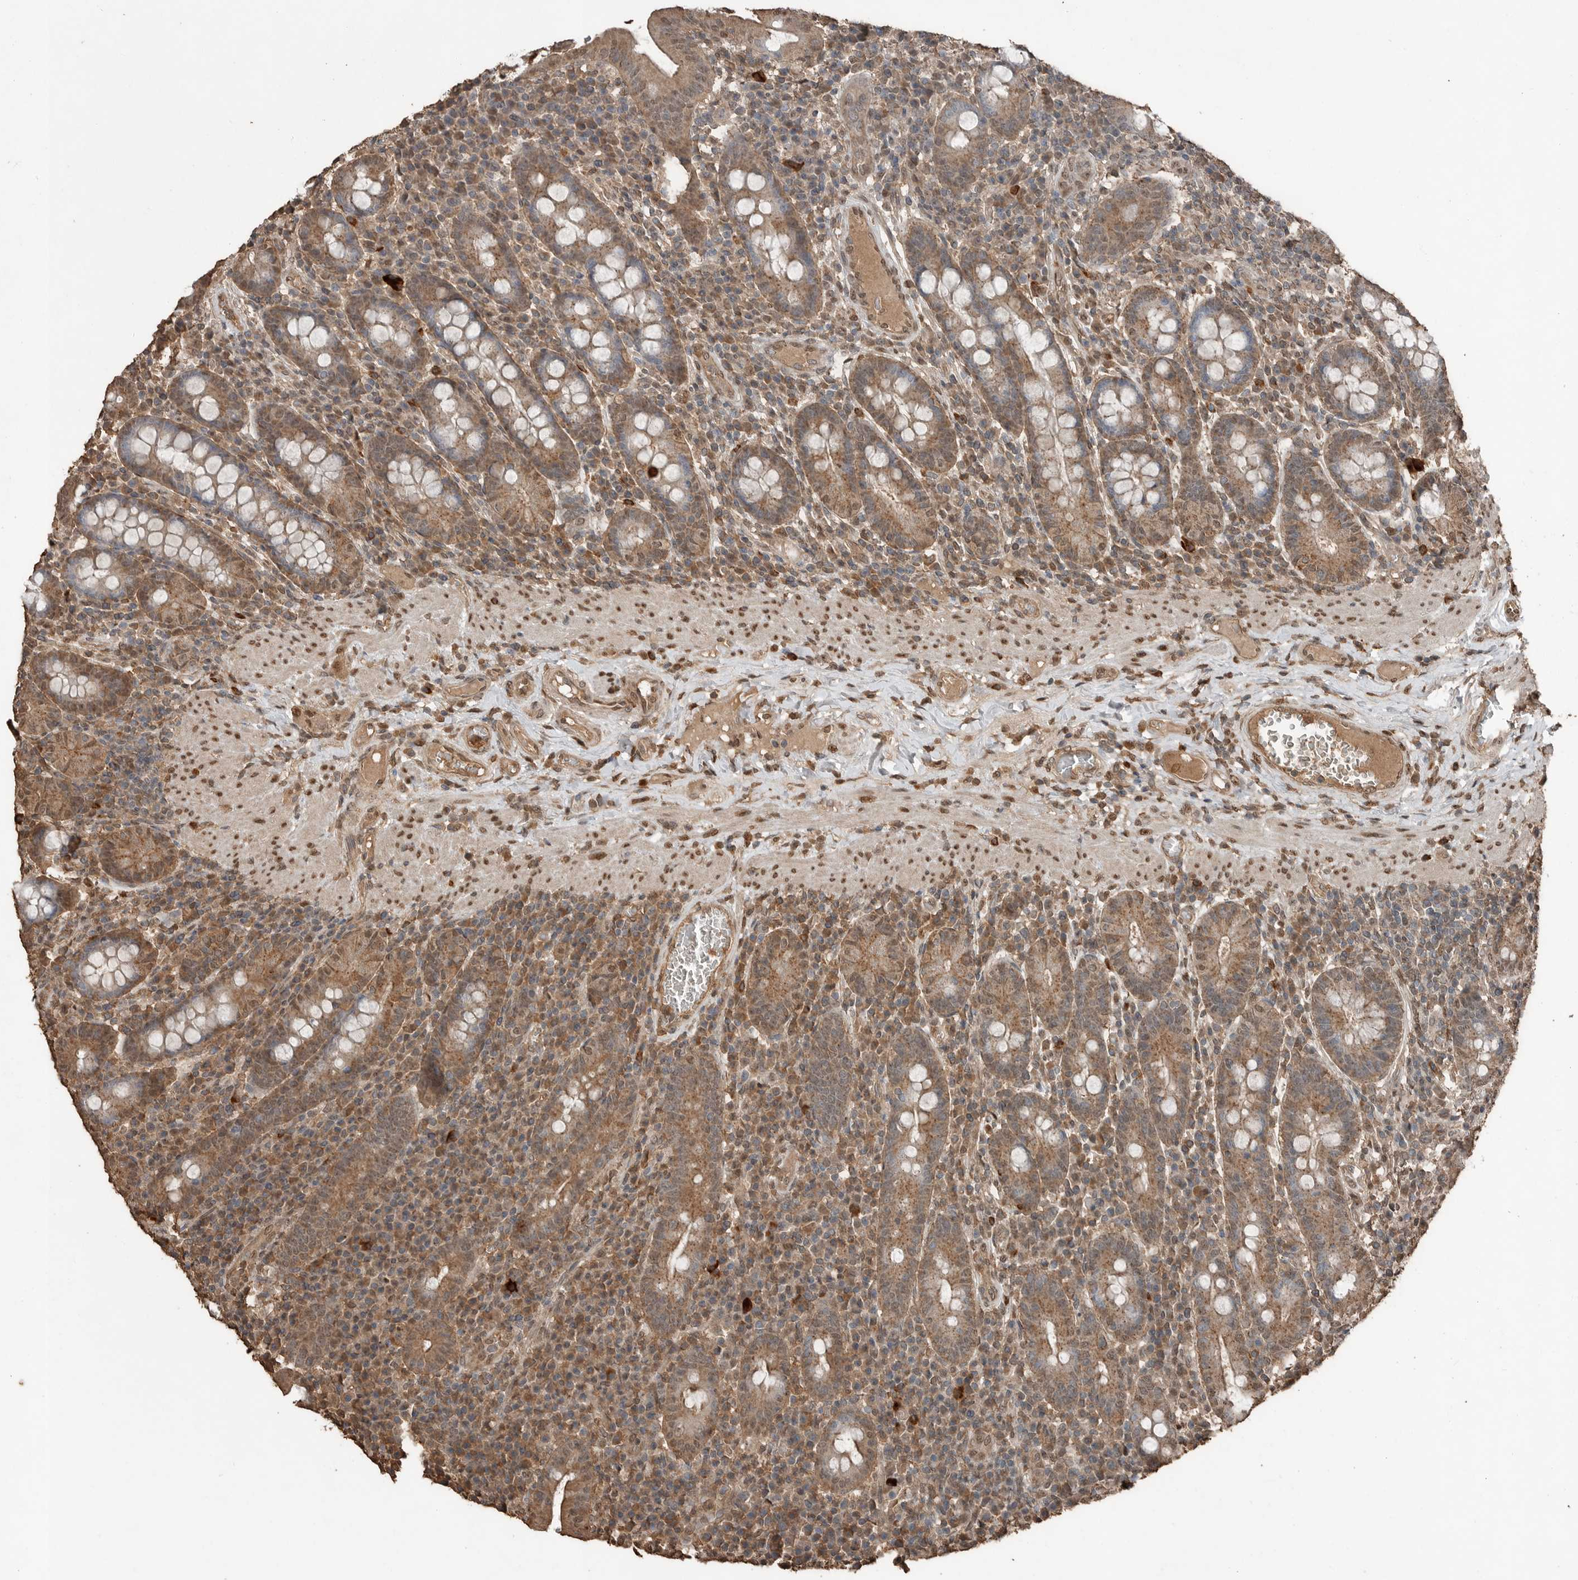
{"staining": {"intensity": "strong", "quantity": ">75%", "location": "cytoplasmic/membranous"}, "tissue": "duodenum", "cell_type": "Glandular cells", "image_type": "normal", "snomed": [{"axis": "morphology", "description": "Normal tissue, NOS"}, {"axis": "morphology", "description": "Adenocarcinoma, NOS"}, {"axis": "topography", "description": "Pancreas"}, {"axis": "topography", "description": "Duodenum"}], "caption": "Immunohistochemical staining of benign duodenum exhibits high levels of strong cytoplasmic/membranous staining in about >75% of glandular cells.", "gene": "BLZF1", "patient": {"sex": "male", "age": 50}}